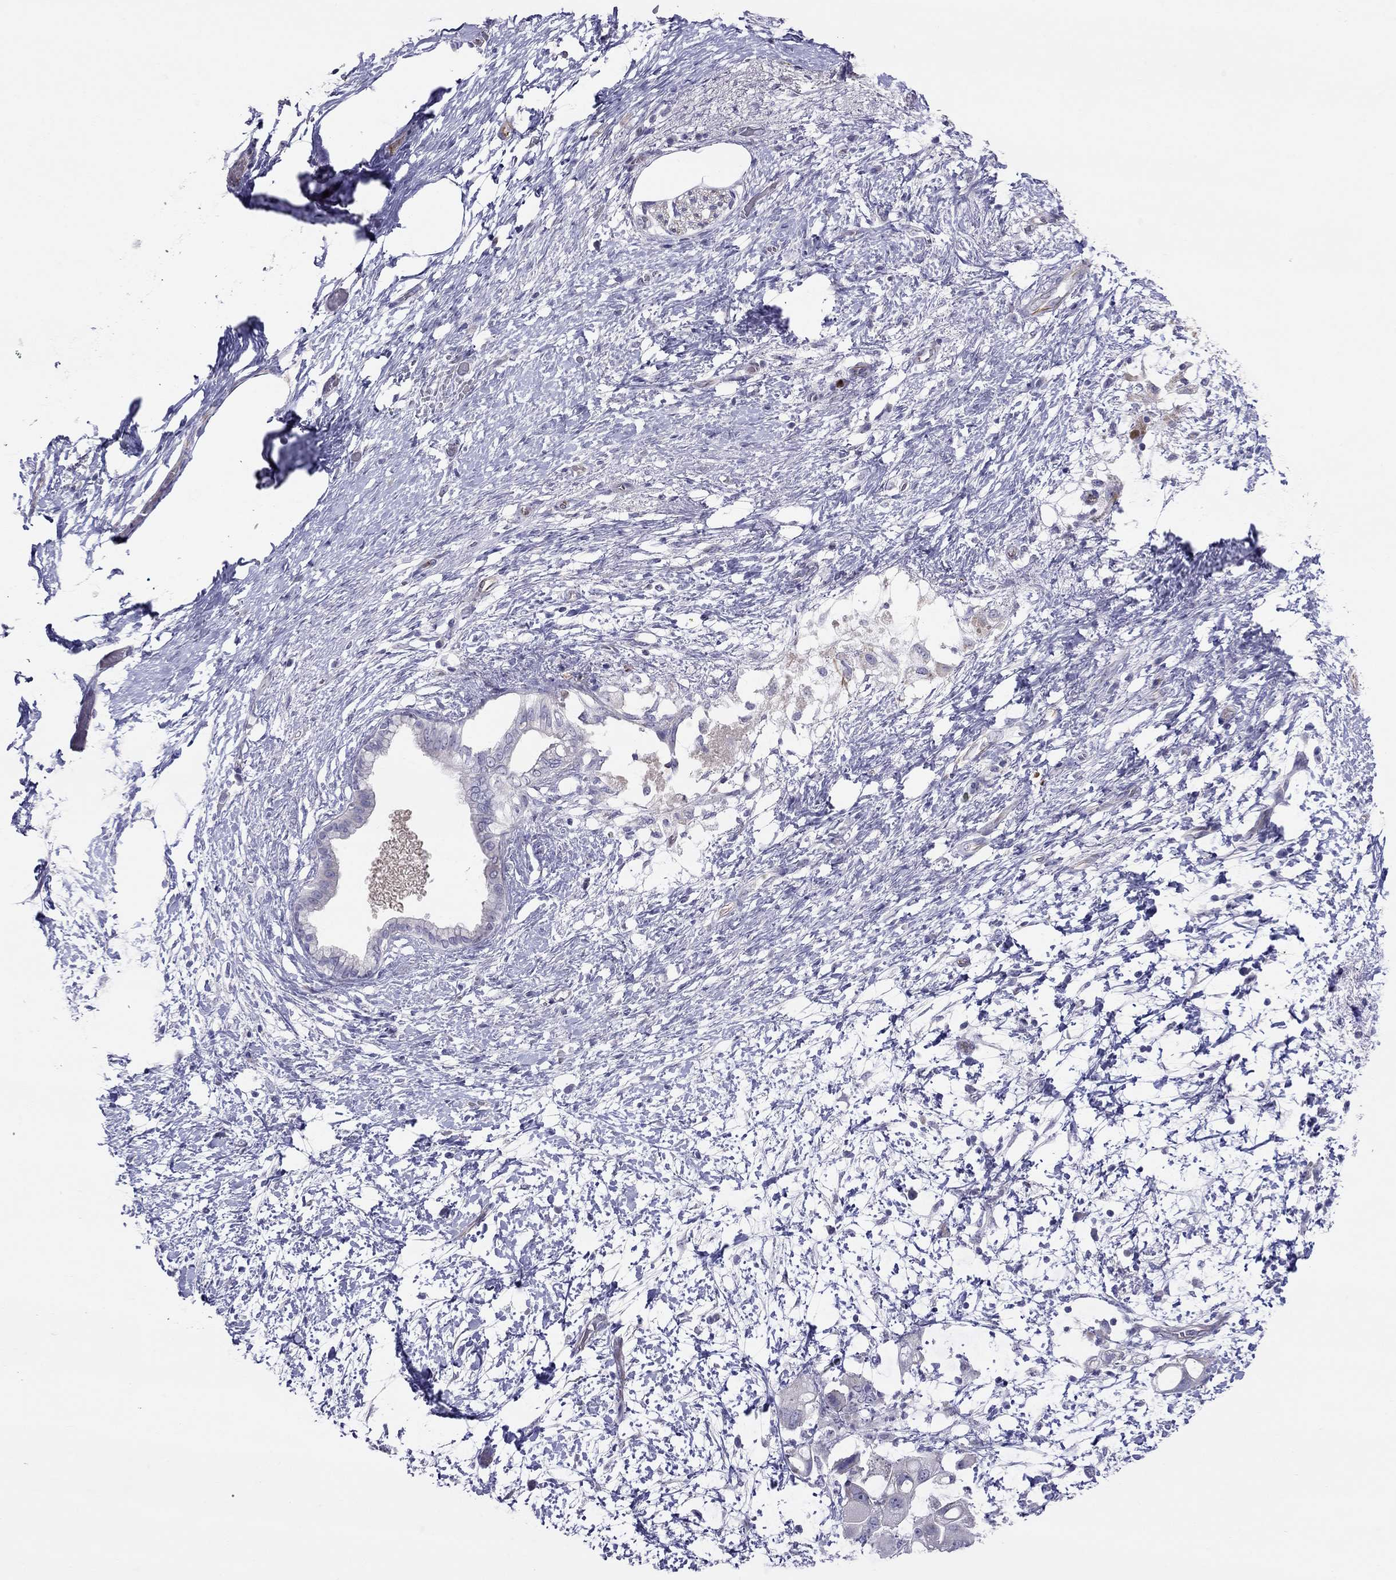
{"staining": {"intensity": "negative", "quantity": "none", "location": "none"}, "tissue": "pancreatic cancer", "cell_type": "Tumor cells", "image_type": "cancer", "snomed": [{"axis": "morphology", "description": "Adenocarcinoma, NOS"}, {"axis": "topography", "description": "Pancreas"}], "caption": "Immunohistochemistry (IHC) of pancreatic cancer reveals no expression in tumor cells.", "gene": "SPINT4", "patient": {"sex": "female", "age": 72}}